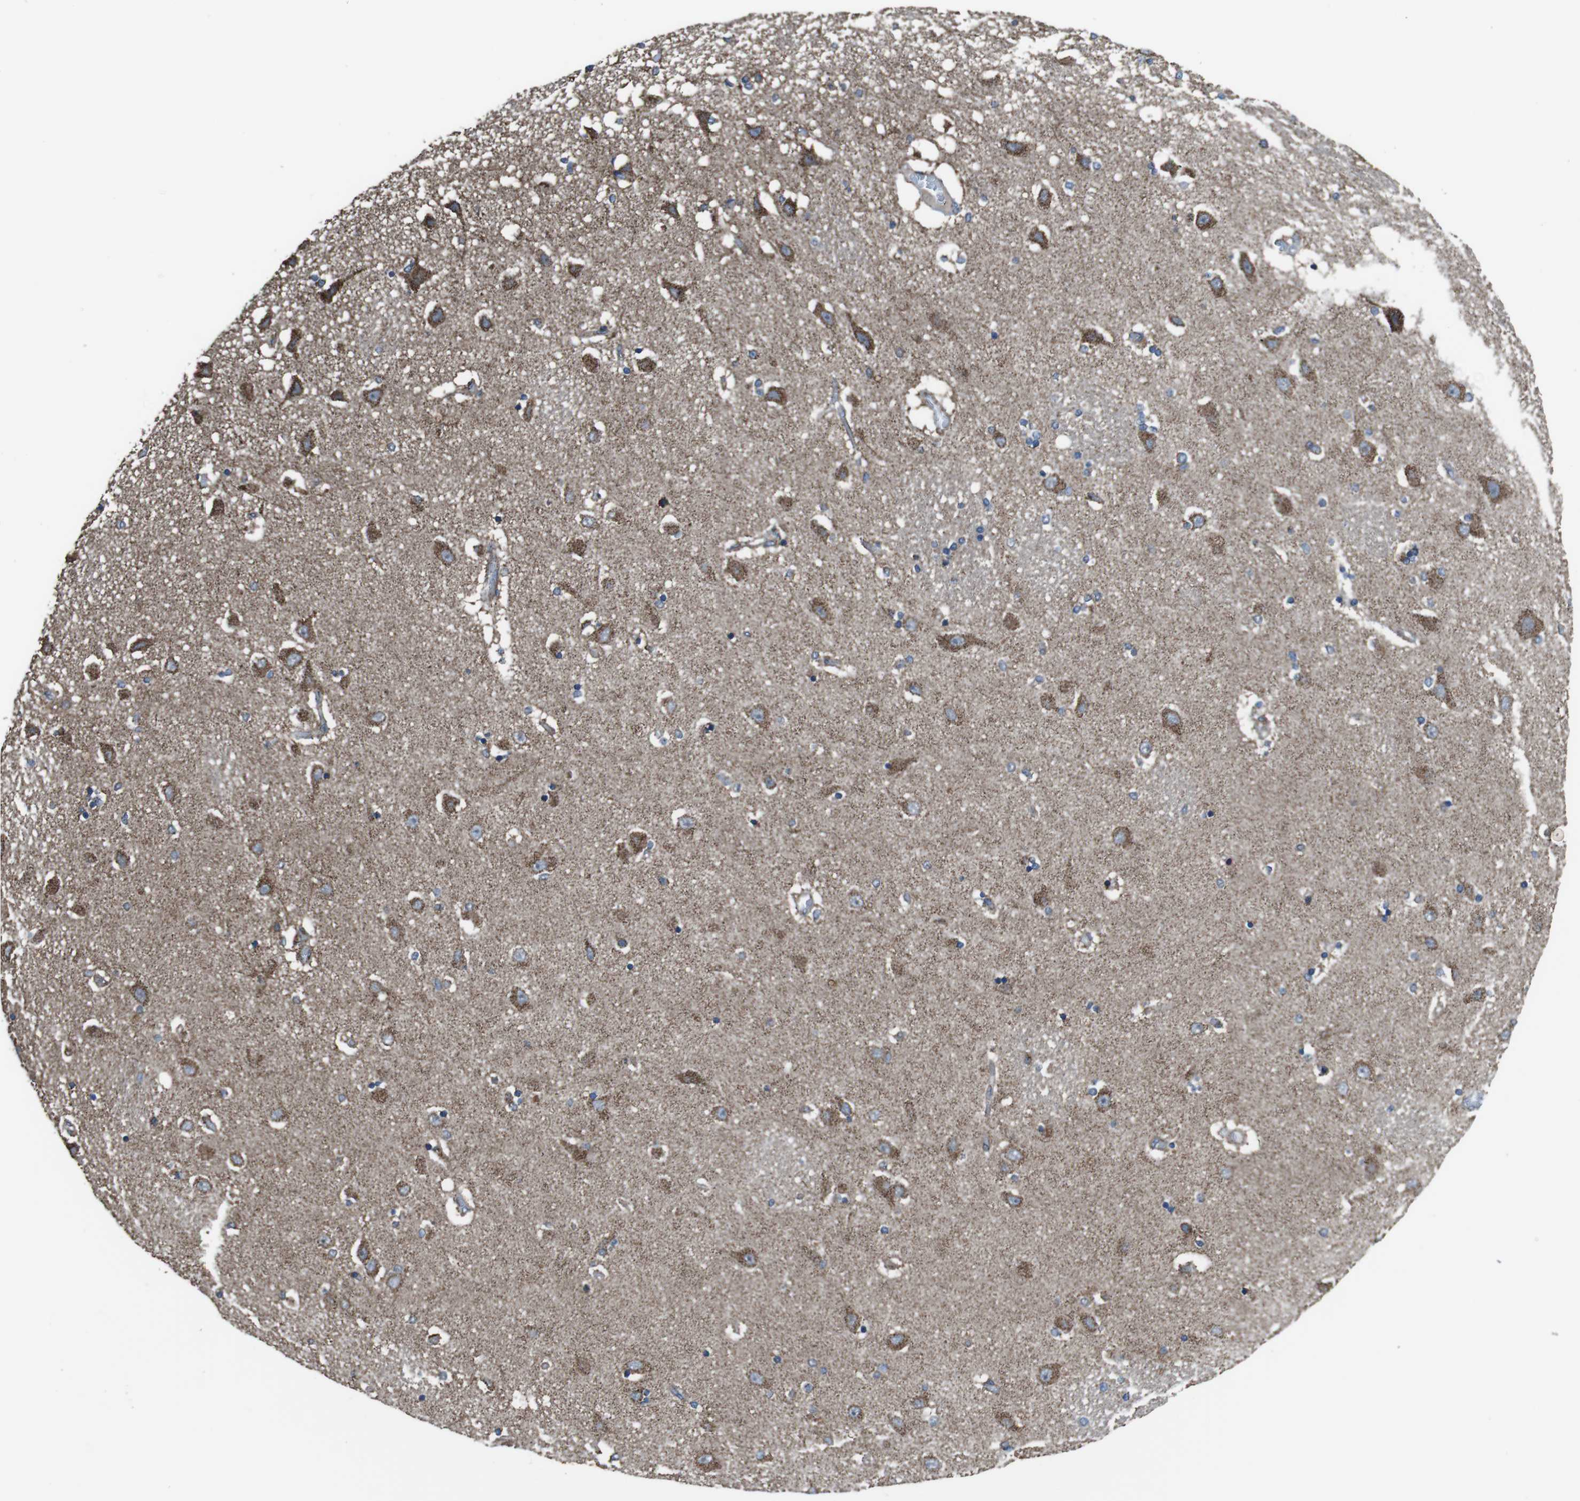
{"staining": {"intensity": "moderate", "quantity": "<25%", "location": "cytoplasmic/membranous"}, "tissue": "hippocampus", "cell_type": "Glial cells", "image_type": "normal", "snomed": [{"axis": "morphology", "description": "Normal tissue, NOS"}, {"axis": "topography", "description": "Hippocampus"}], "caption": "Immunohistochemical staining of normal human hippocampus reveals low levels of moderate cytoplasmic/membranous positivity in approximately <25% of glial cells.", "gene": "GIMAP8", "patient": {"sex": "female", "age": 54}}